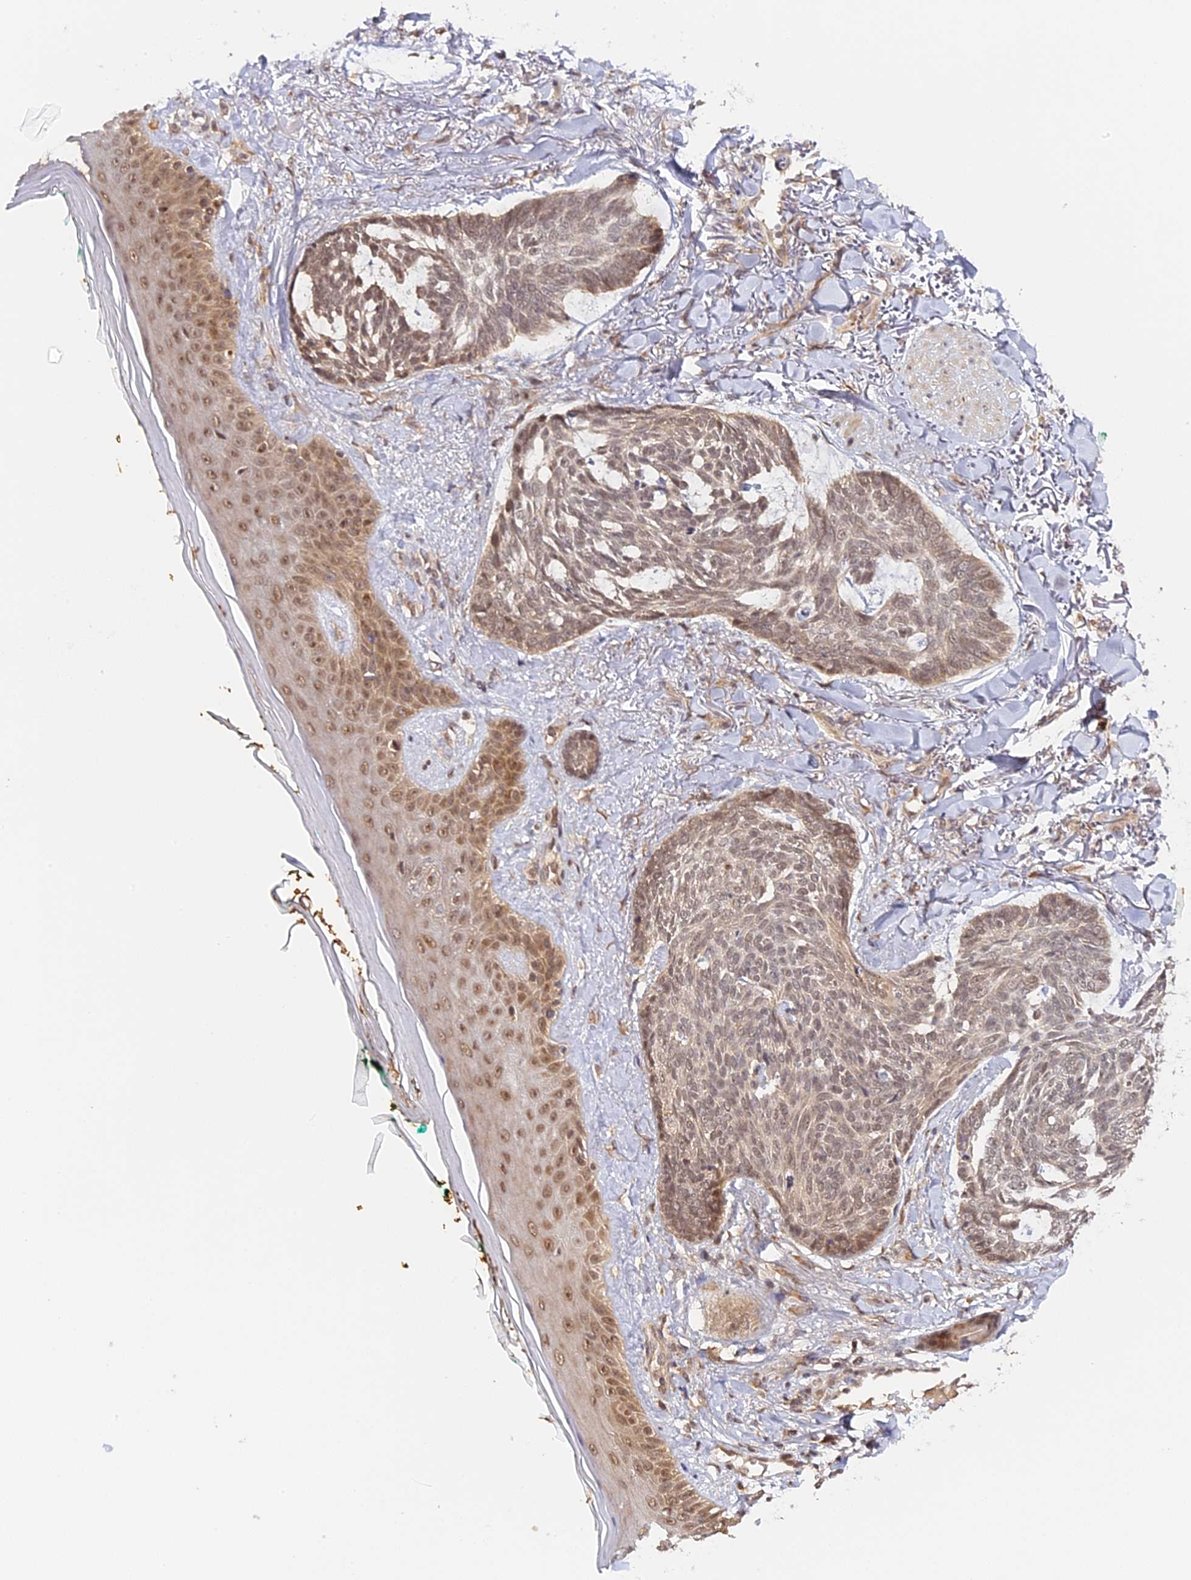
{"staining": {"intensity": "weak", "quantity": "<25%", "location": "cytoplasmic/membranous"}, "tissue": "skin cancer", "cell_type": "Tumor cells", "image_type": "cancer", "snomed": [{"axis": "morphology", "description": "Basal cell carcinoma"}, {"axis": "topography", "description": "Skin"}], "caption": "This is an immunohistochemistry (IHC) image of skin cancer. There is no expression in tumor cells.", "gene": "IMPACT", "patient": {"sex": "male", "age": 43}}